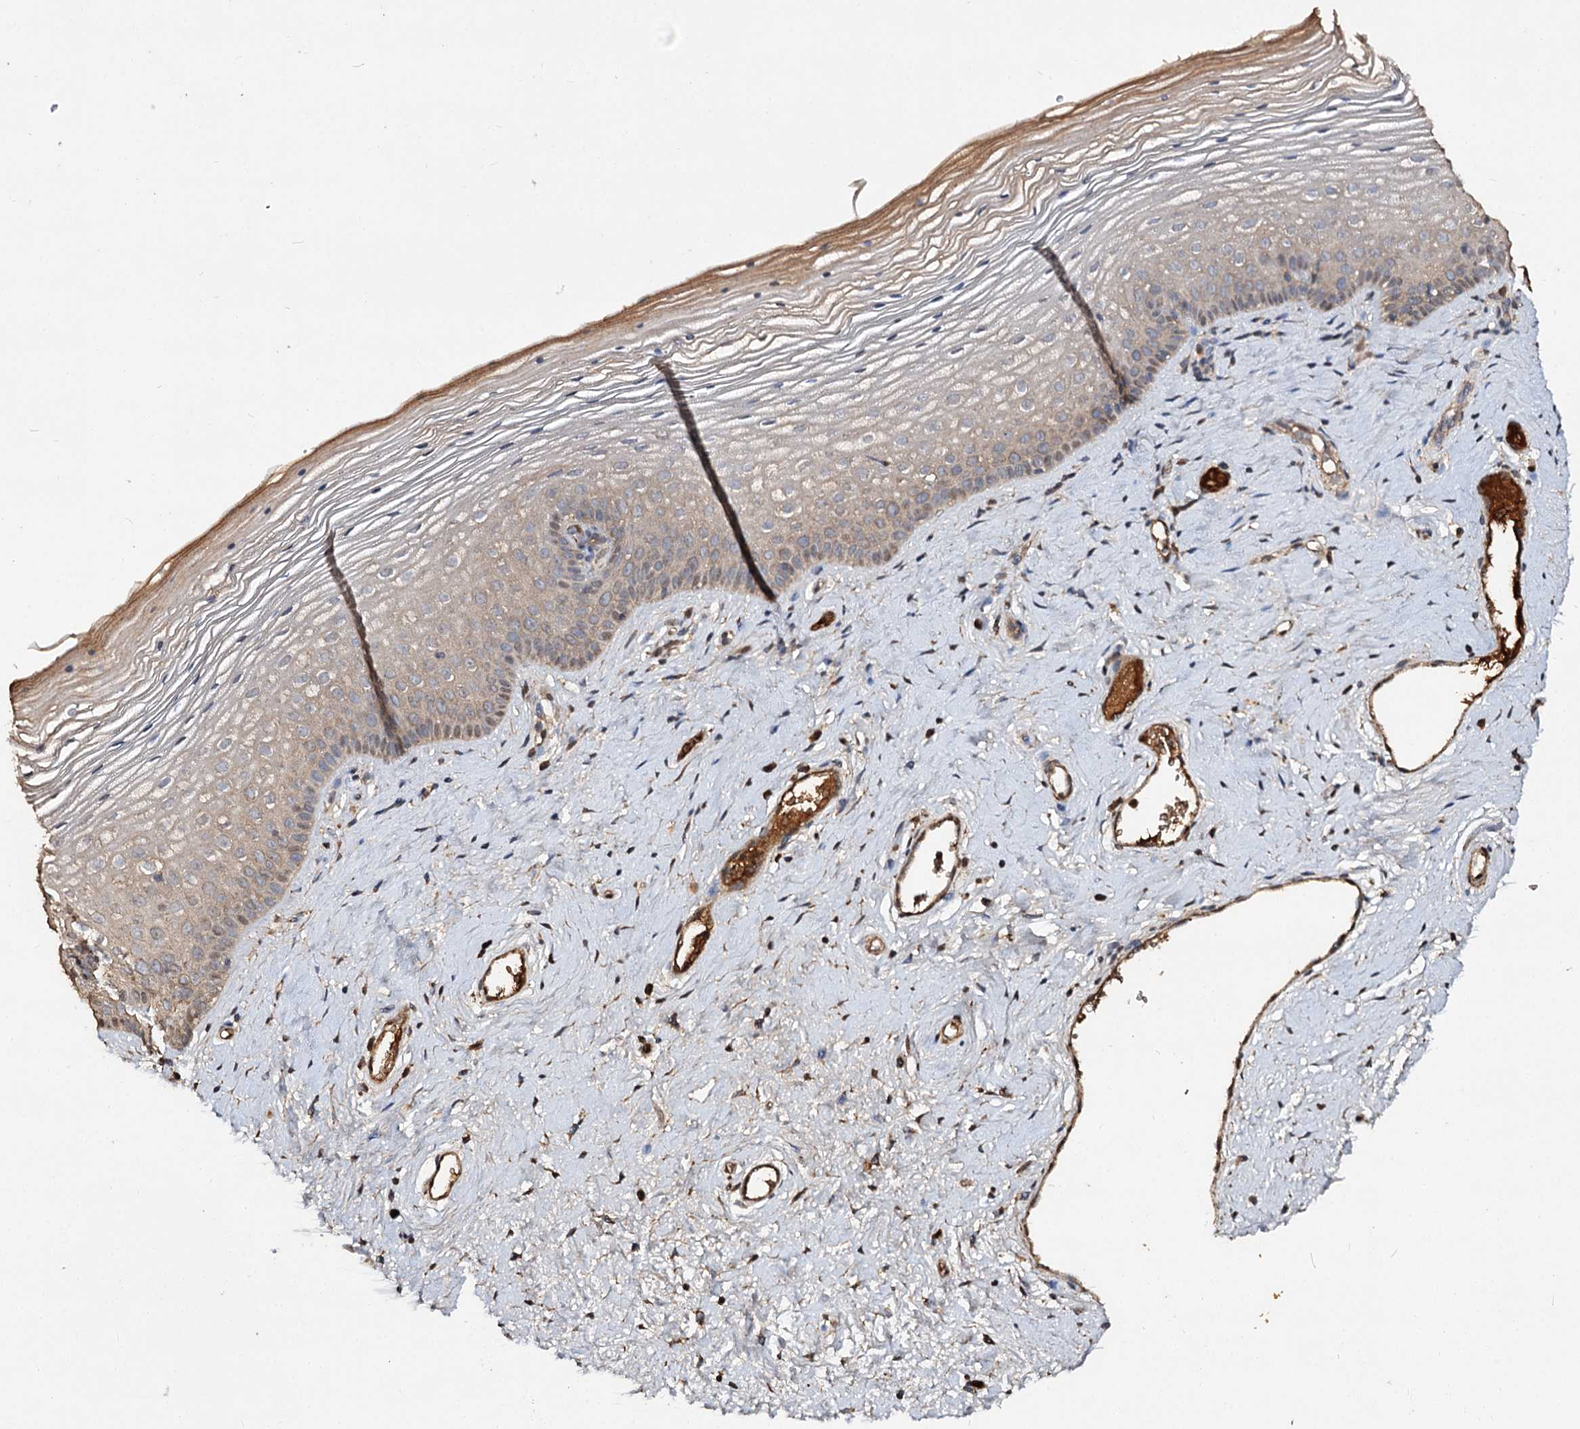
{"staining": {"intensity": "moderate", "quantity": ">75%", "location": "cytoplasmic/membranous"}, "tissue": "vagina", "cell_type": "Squamous epithelial cells", "image_type": "normal", "snomed": [{"axis": "morphology", "description": "Normal tissue, NOS"}, {"axis": "topography", "description": "Vagina"}], "caption": "IHC of unremarkable human vagina exhibits medium levels of moderate cytoplasmic/membranous staining in approximately >75% of squamous epithelial cells.", "gene": "ARL13A", "patient": {"sex": "female", "age": 46}}